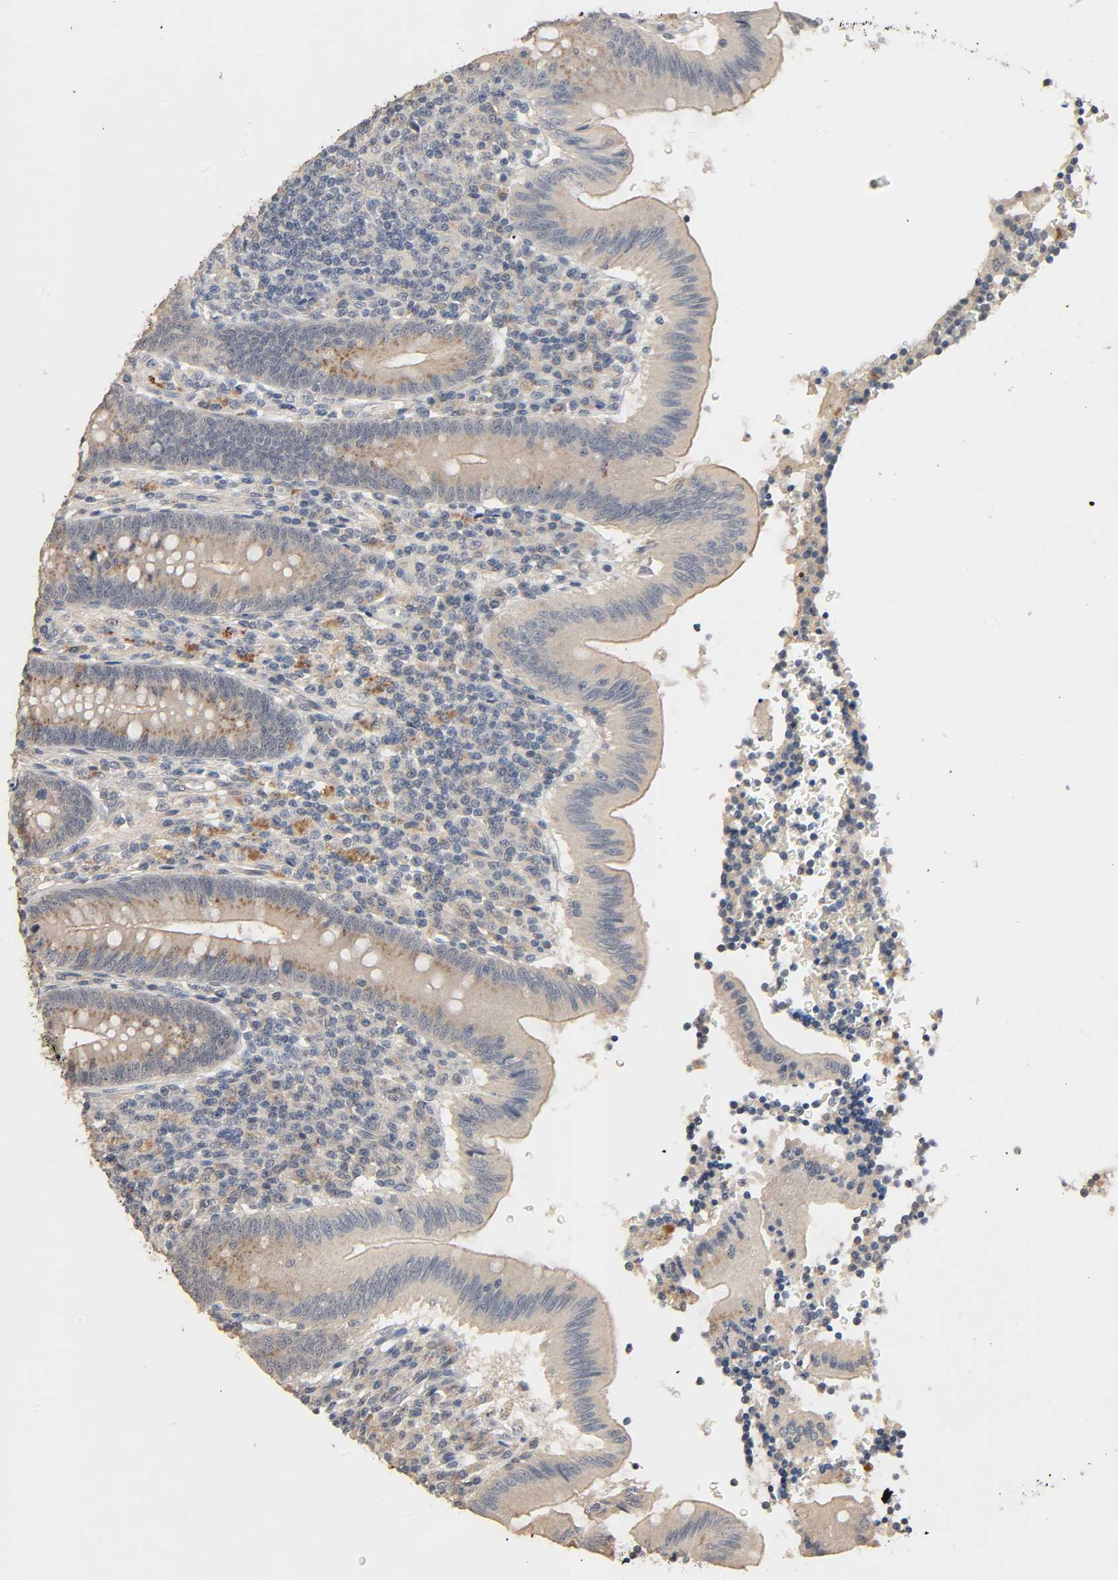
{"staining": {"intensity": "weak", "quantity": "25%-75%", "location": "cytoplasmic/membranous"}, "tissue": "appendix", "cell_type": "Glandular cells", "image_type": "normal", "snomed": [{"axis": "morphology", "description": "Normal tissue, NOS"}, {"axis": "morphology", "description": "Inflammation, NOS"}, {"axis": "topography", "description": "Appendix"}], "caption": "Immunohistochemical staining of unremarkable appendix displays weak cytoplasmic/membranous protein expression in about 25%-75% of glandular cells. (DAB = brown stain, brightfield microscopy at high magnification).", "gene": "MAGEA8", "patient": {"sex": "male", "age": 46}}